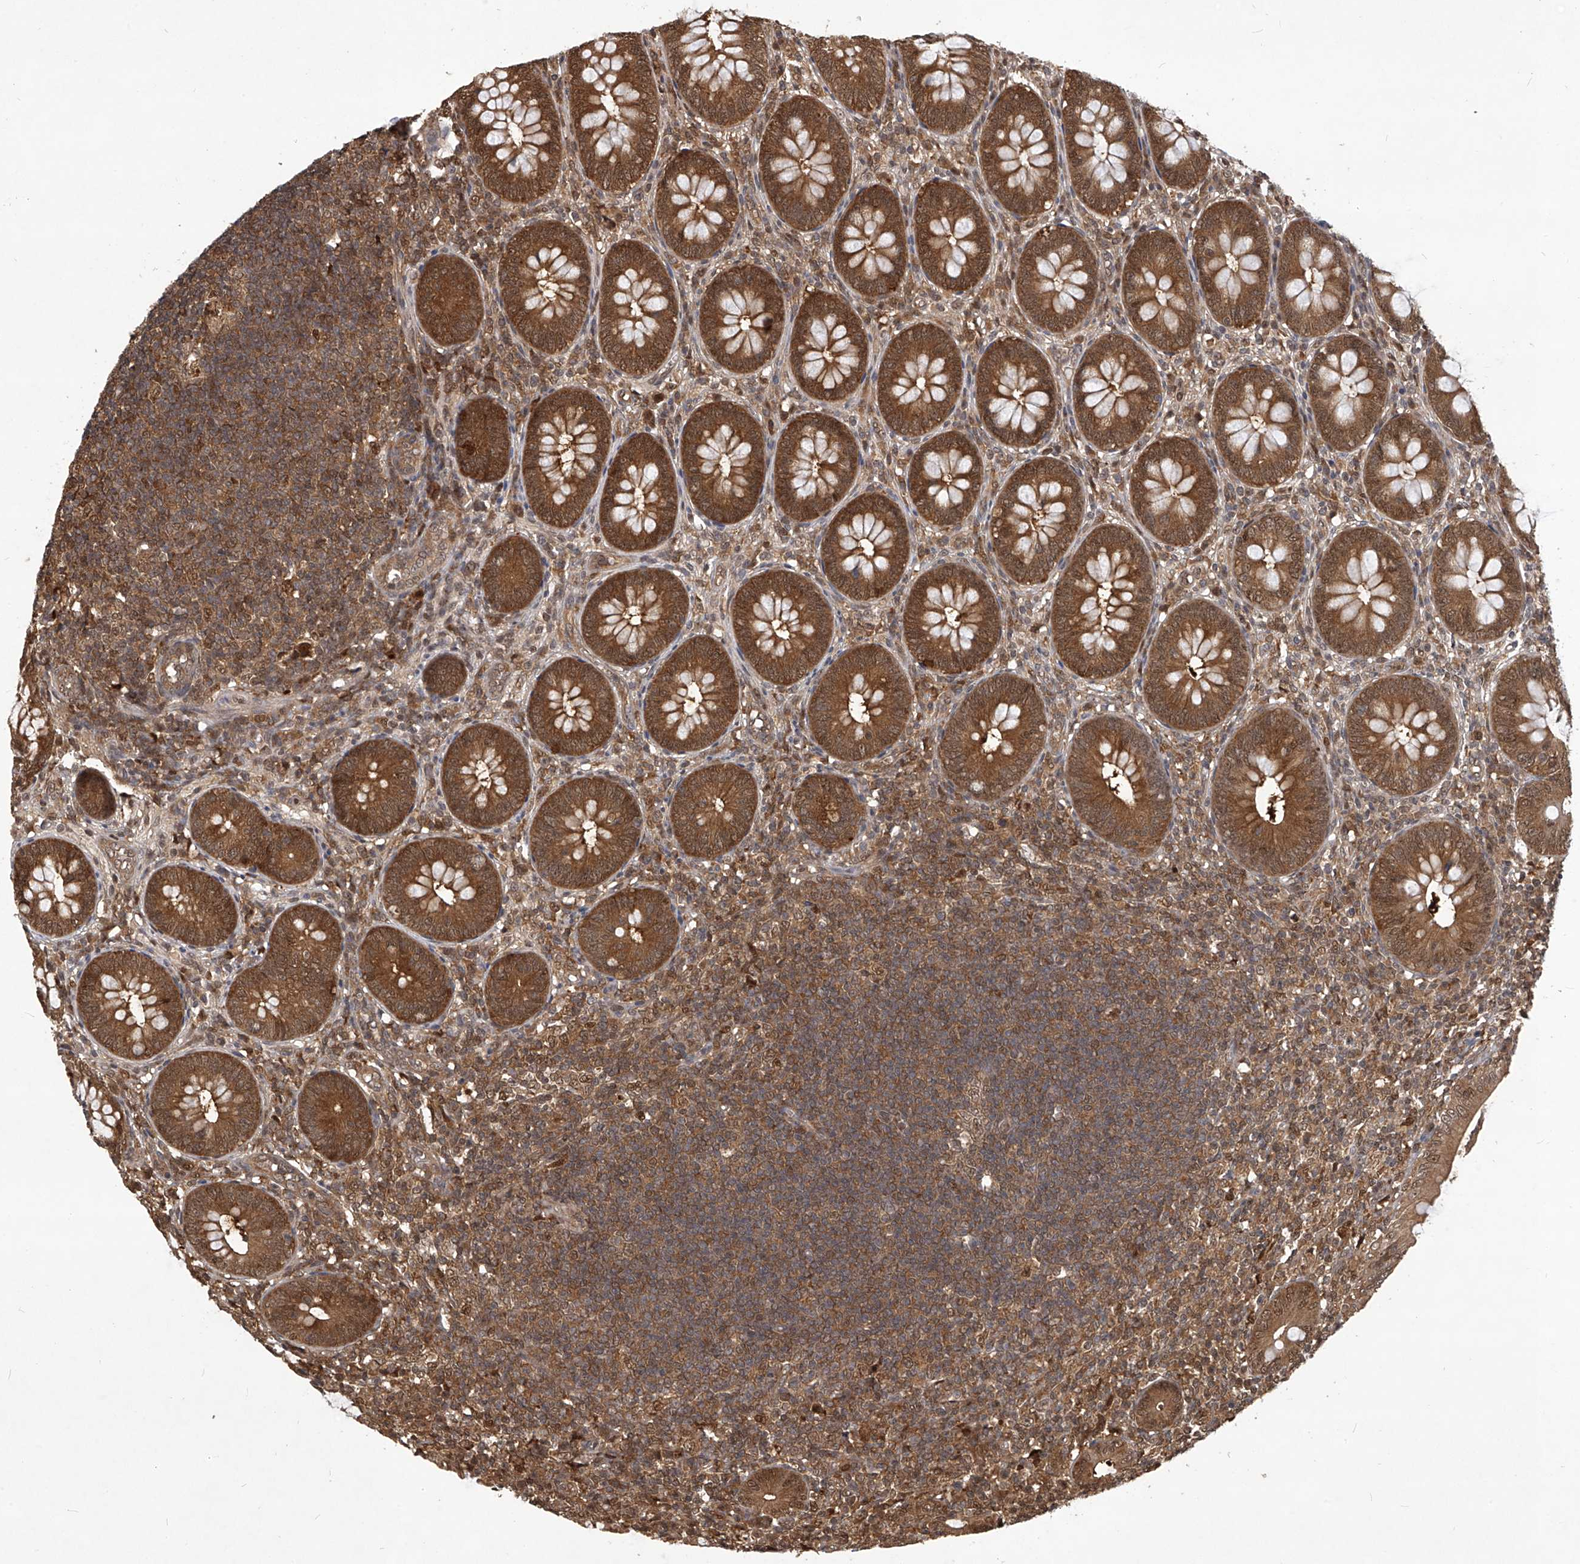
{"staining": {"intensity": "strong", "quantity": ">75%", "location": "cytoplasmic/membranous,nuclear"}, "tissue": "appendix", "cell_type": "Glandular cells", "image_type": "normal", "snomed": [{"axis": "morphology", "description": "Normal tissue, NOS"}, {"axis": "topography", "description": "Appendix"}], "caption": "An IHC histopathology image of benign tissue is shown. Protein staining in brown labels strong cytoplasmic/membranous,nuclear positivity in appendix within glandular cells.", "gene": "PSMB1", "patient": {"sex": "male", "age": 14}}